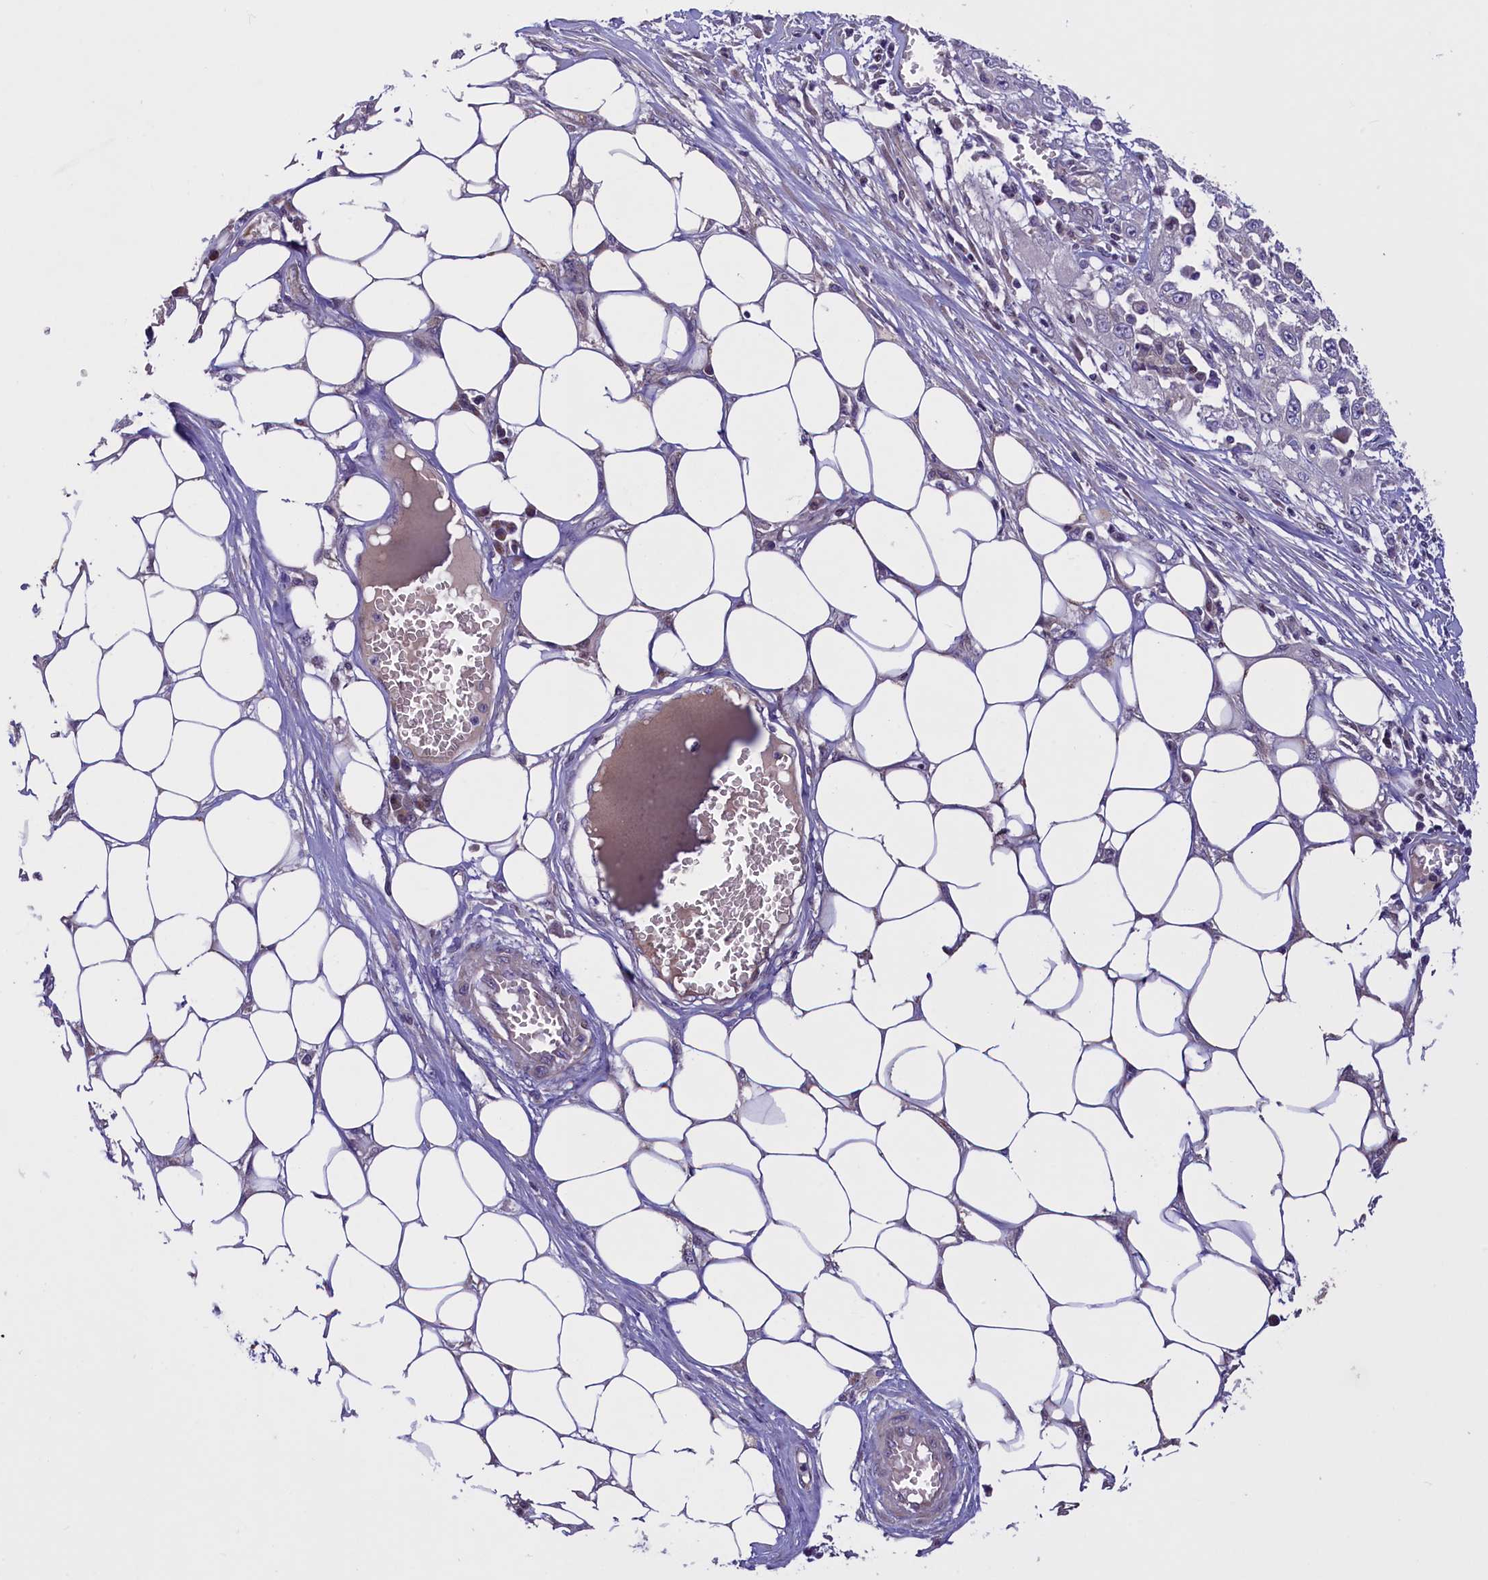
{"staining": {"intensity": "negative", "quantity": "none", "location": "none"}, "tissue": "skin cancer", "cell_type": "Tumor cells", "image_type": "cancer", "snomed": [{"axis": "morphology", "description": "Squamous cell carcinoma, NOS"}, {"axis": "morphology", "description": "Squamous cell carcinoma, metastatic, NOS"}, {"axis": "topography", "description": "Skin"}, {"axis": "topography", "description": "Lymph node"}], "caption": "Tumor cells show no significant protein staining in skin cancer.", "gene": "MAN2C1", "patient": {"sex": "male", "age": 75}}